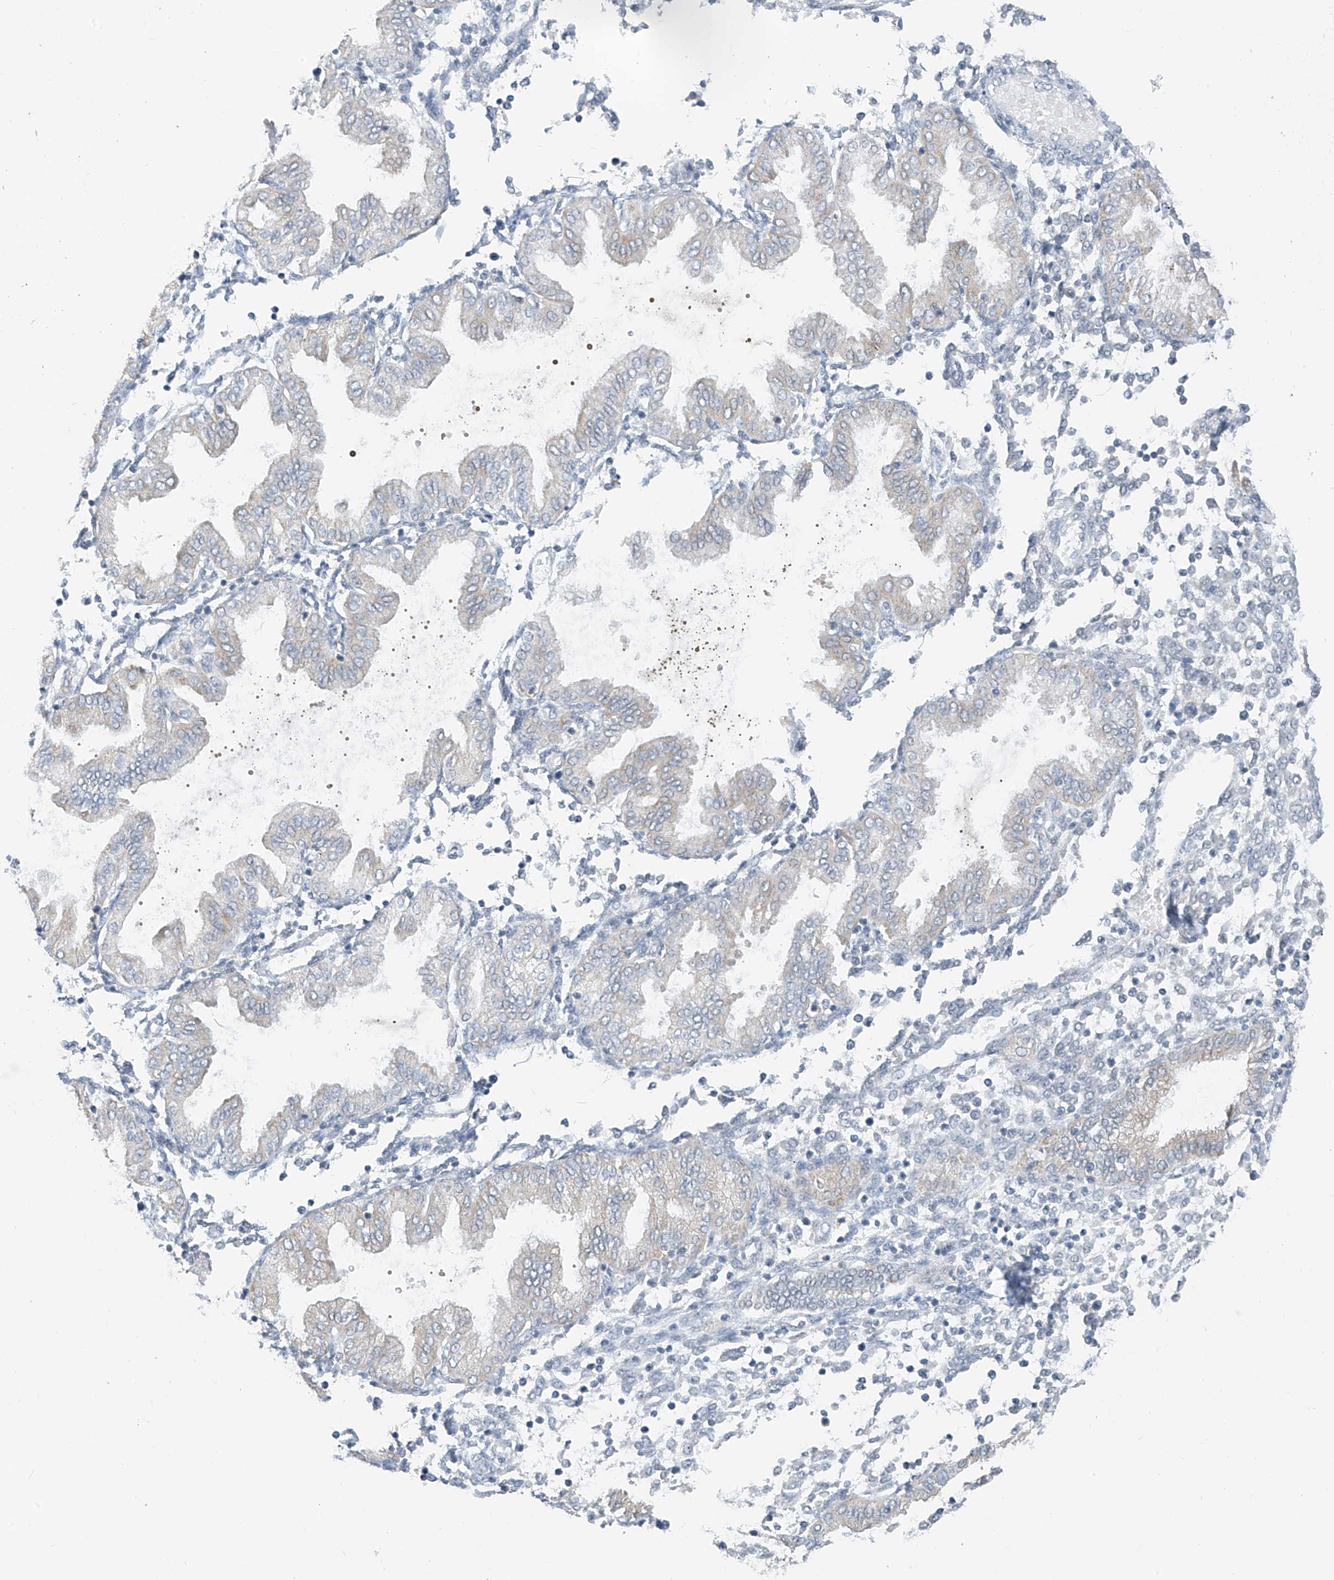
{"staining": {"intensity": "negative", "quantity": "none", "location": "none"}, "tissue": "endometrium", "cell_type": "Cells in endometrial stroma", "image_type": "normal", "snomed": [{"axis": "morphology", "description": "Normal tissue, NOS"}, {"axis": "topography", "description": "Endometrium"}], "caption": "Immunohistochemistry of normal human endometrium shows no staining in cells in endometrial stroma.", "gene": "APLF", "patient": {"sex": "female", "age": 53}}